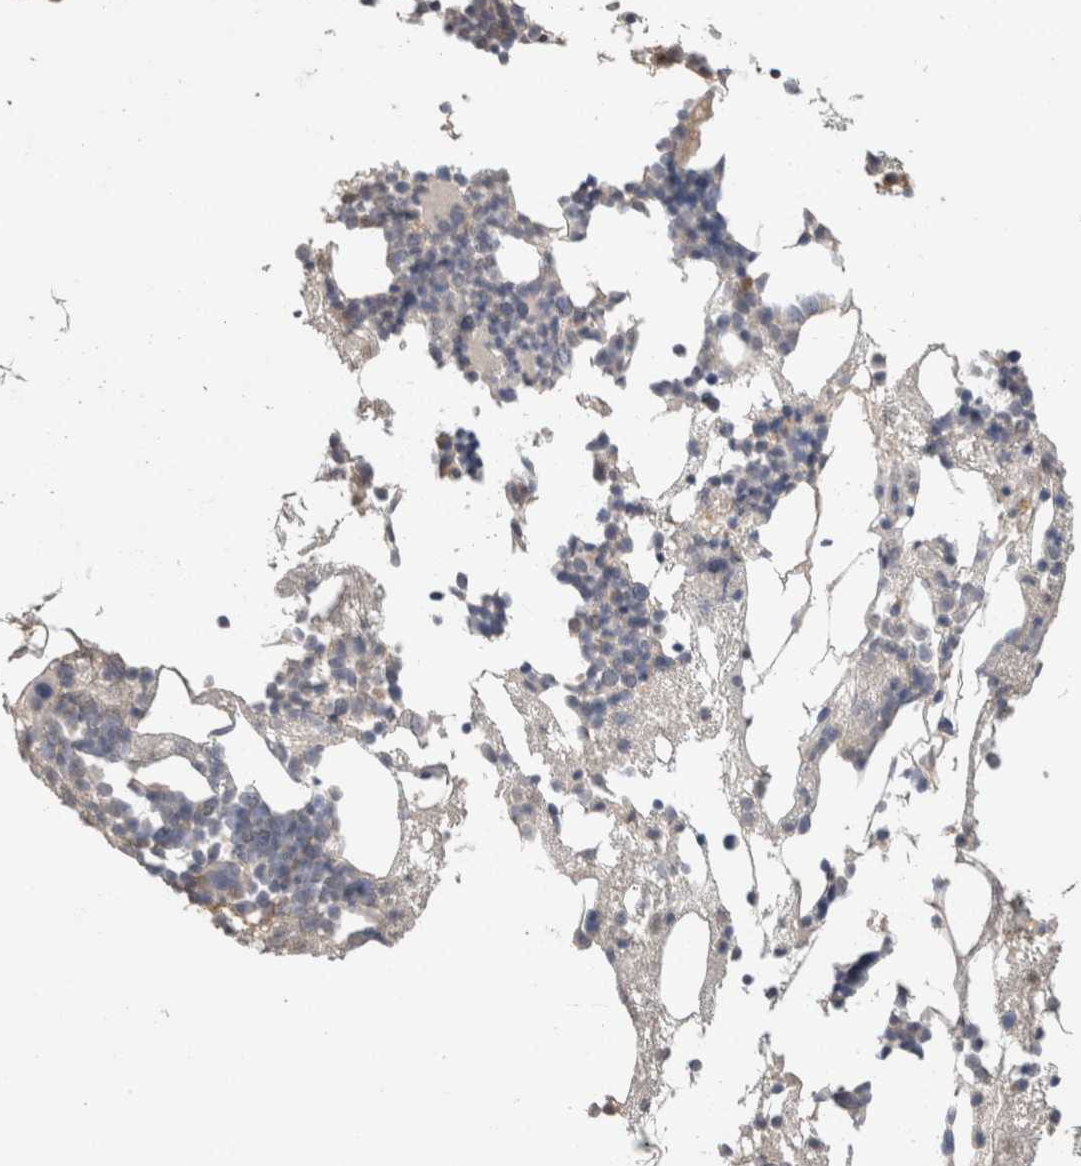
{"staining": {"intensity": "negative", "quantity": "none", "location": "none"}, "tissue": "bone marrow", "cell_type": "Hematopoietic cells", "image_type": "normal", "snomed": [{"axis": "morphology", "description": "Normal tissue, NOS"}, {"axis": "morphology", "description": "Inflammation, NOS"}, {"axis": "topography", "description": "Bone marrow"}], "caption": "High magnification brightfield microscopy of normal bone marrow stained with DAB (3,3'-diaminobenzidine) (brown) and counterstained with hematoxylin (blue): hematopoietic cells show no significant staining.", "gene": "NAALADL2", "patient": {"sex": "female", "age": 81}}